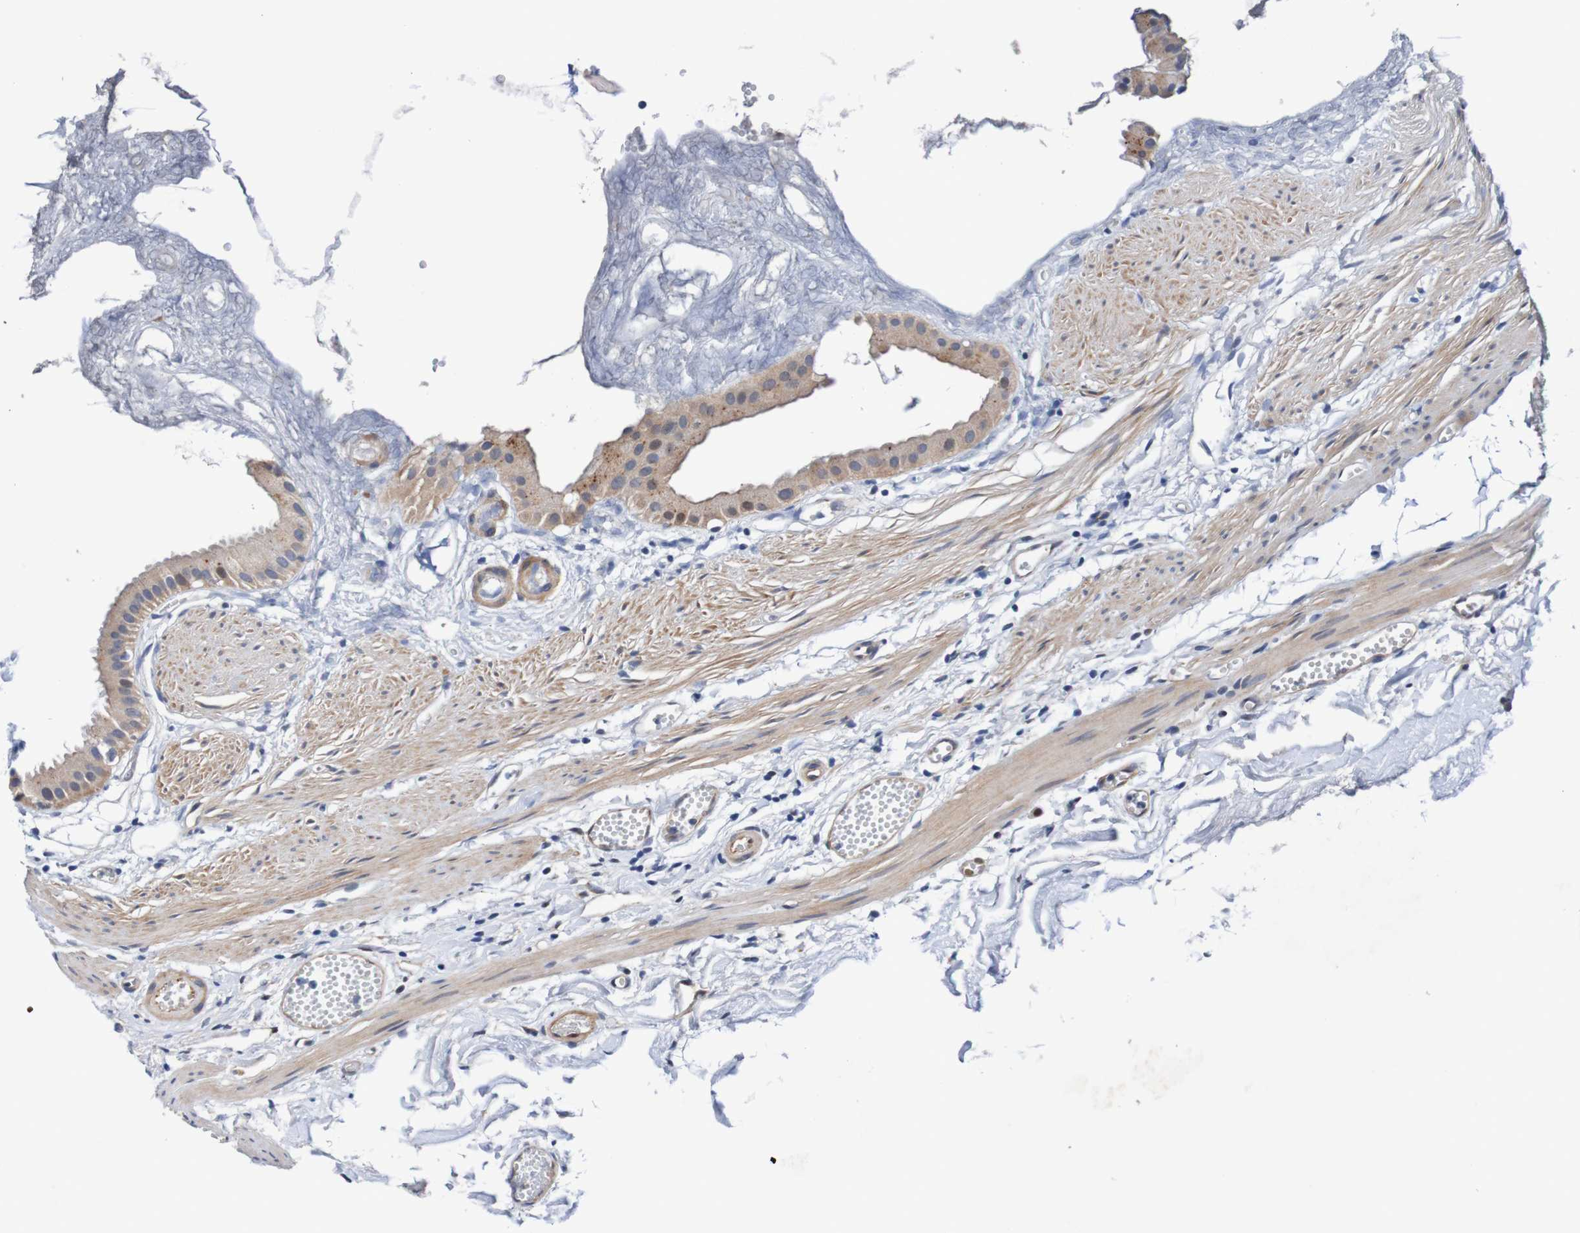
{"staining": {"intensity": "weak", "quantity": ">75%", "location": "cytoplasmic/membranous"}, "tissue": "gallbladder", "cell_type": "Glandular cells", "image_type": "normal", "snomed": [{"axis": "morphology", "description": "Normal tissue, NOS"}, {"axis": "topography", "description": "Gallbladder"}], "caption": "High-magnification brightfield microscopy of benign gallbladder stained with DAB (3,3'-diaminobenzidine) (brown) and counterstained with hematoxylin (blue). glandular cells exhibit weak cytoplasmic/membranous positivity is appreciated in about>75% of cells. Immunohistochemistry stains the protein of interest in brown and the nuclei are stained blue.", "gene": "CPED1", "patient": {"sex": "female", "age": 64}}